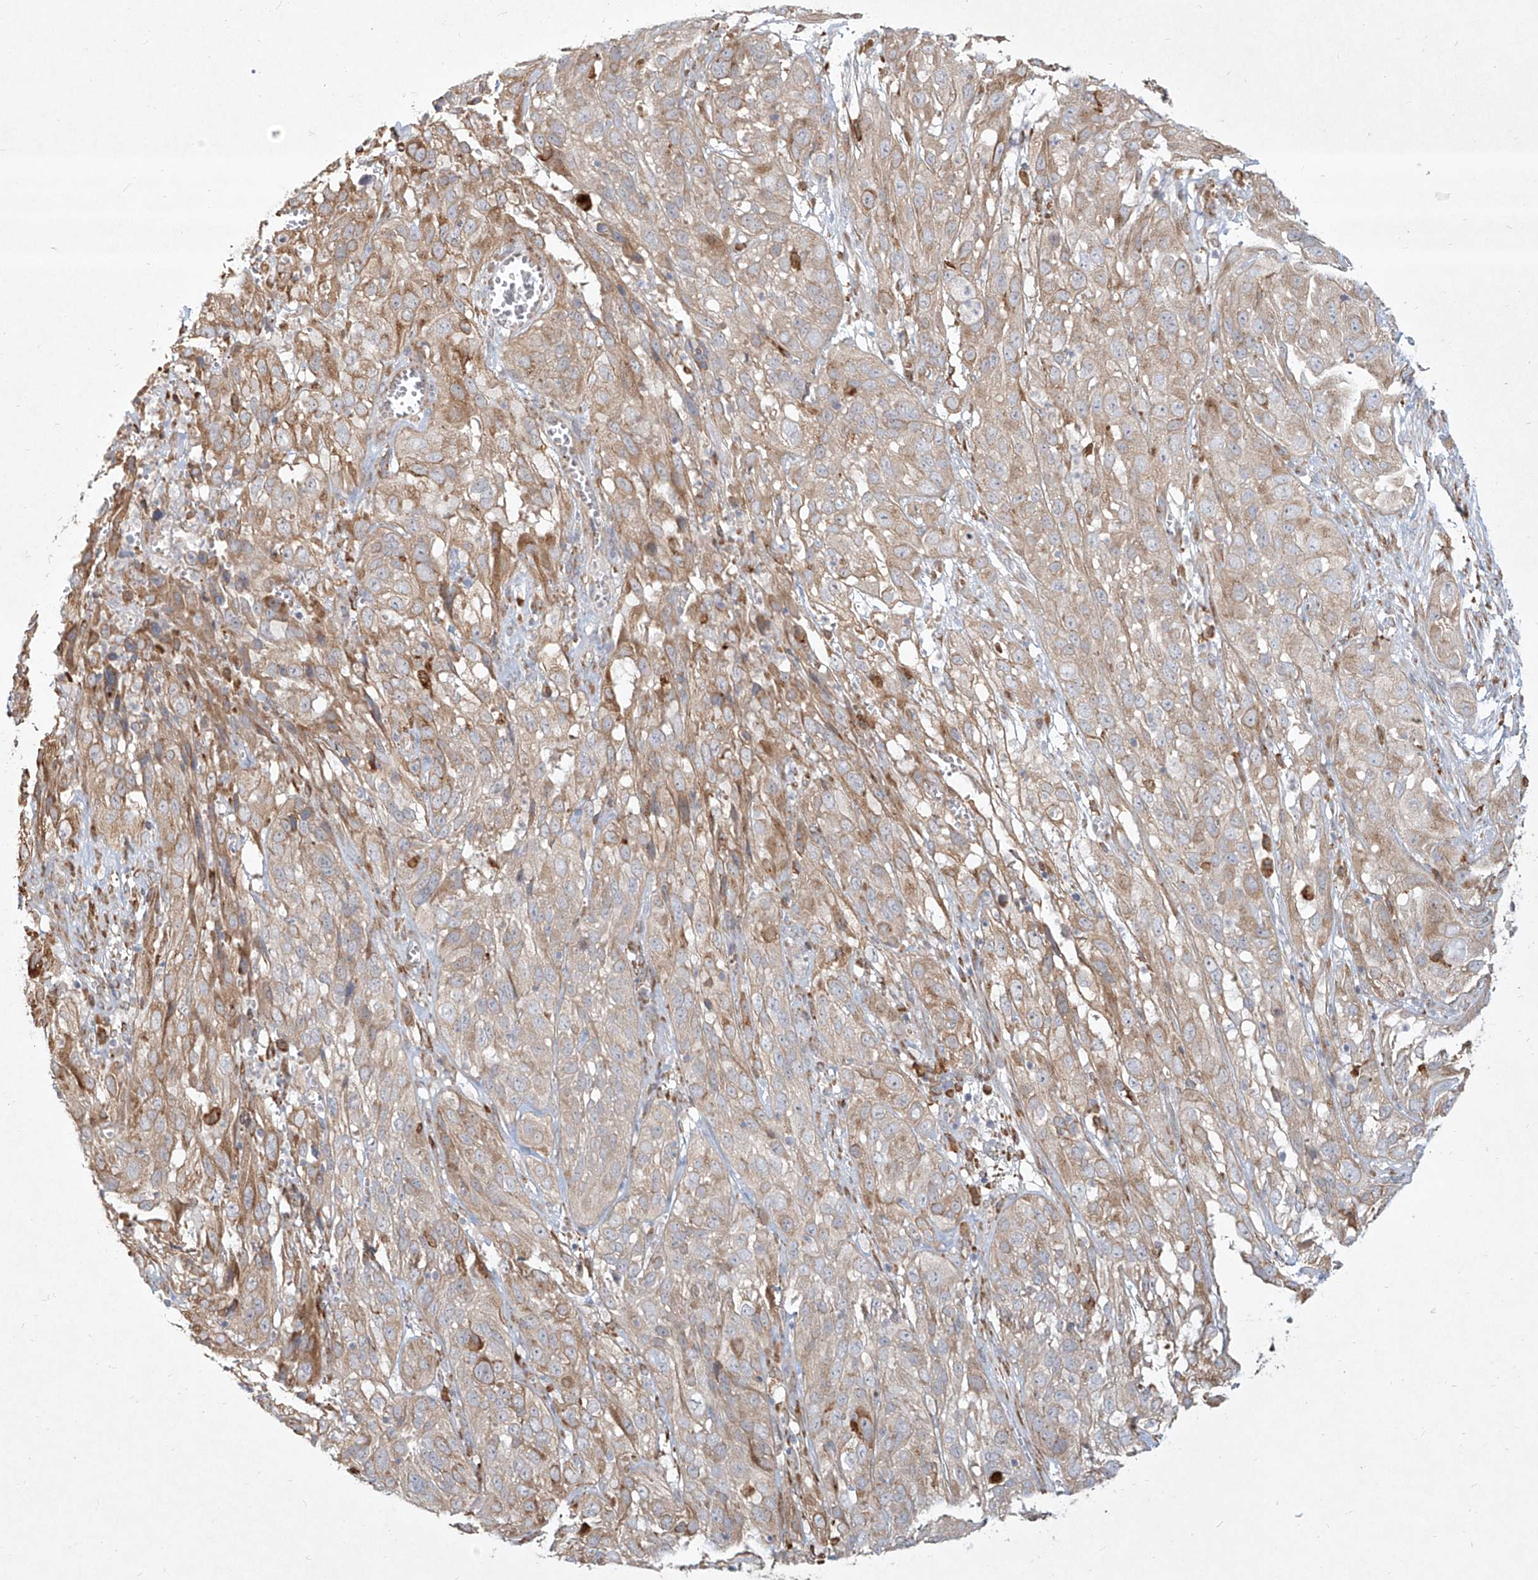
{"staining": {"intensity": "weak", "quantity": "25%-75%", "location": "cytoplasmic/membranous"}, "tissue": "cervical cancer", "cell_type": "Tumor cells", "image_type": "cancer", "snomed": [{"axis": "morphology", "description": "Squamous cell carcinoma, NOS"}, {"axis": "topography", "description": "Cervix"}], "caption": "Human cervical cancer (squamous cell carcinoma) stained with a brown dye shows weak cytoplasmic/membranous positive positivity in approximately 25%-75% of tumor cells.", "gene": "CD209", "patient": {"sex": "female", "age": 32}}